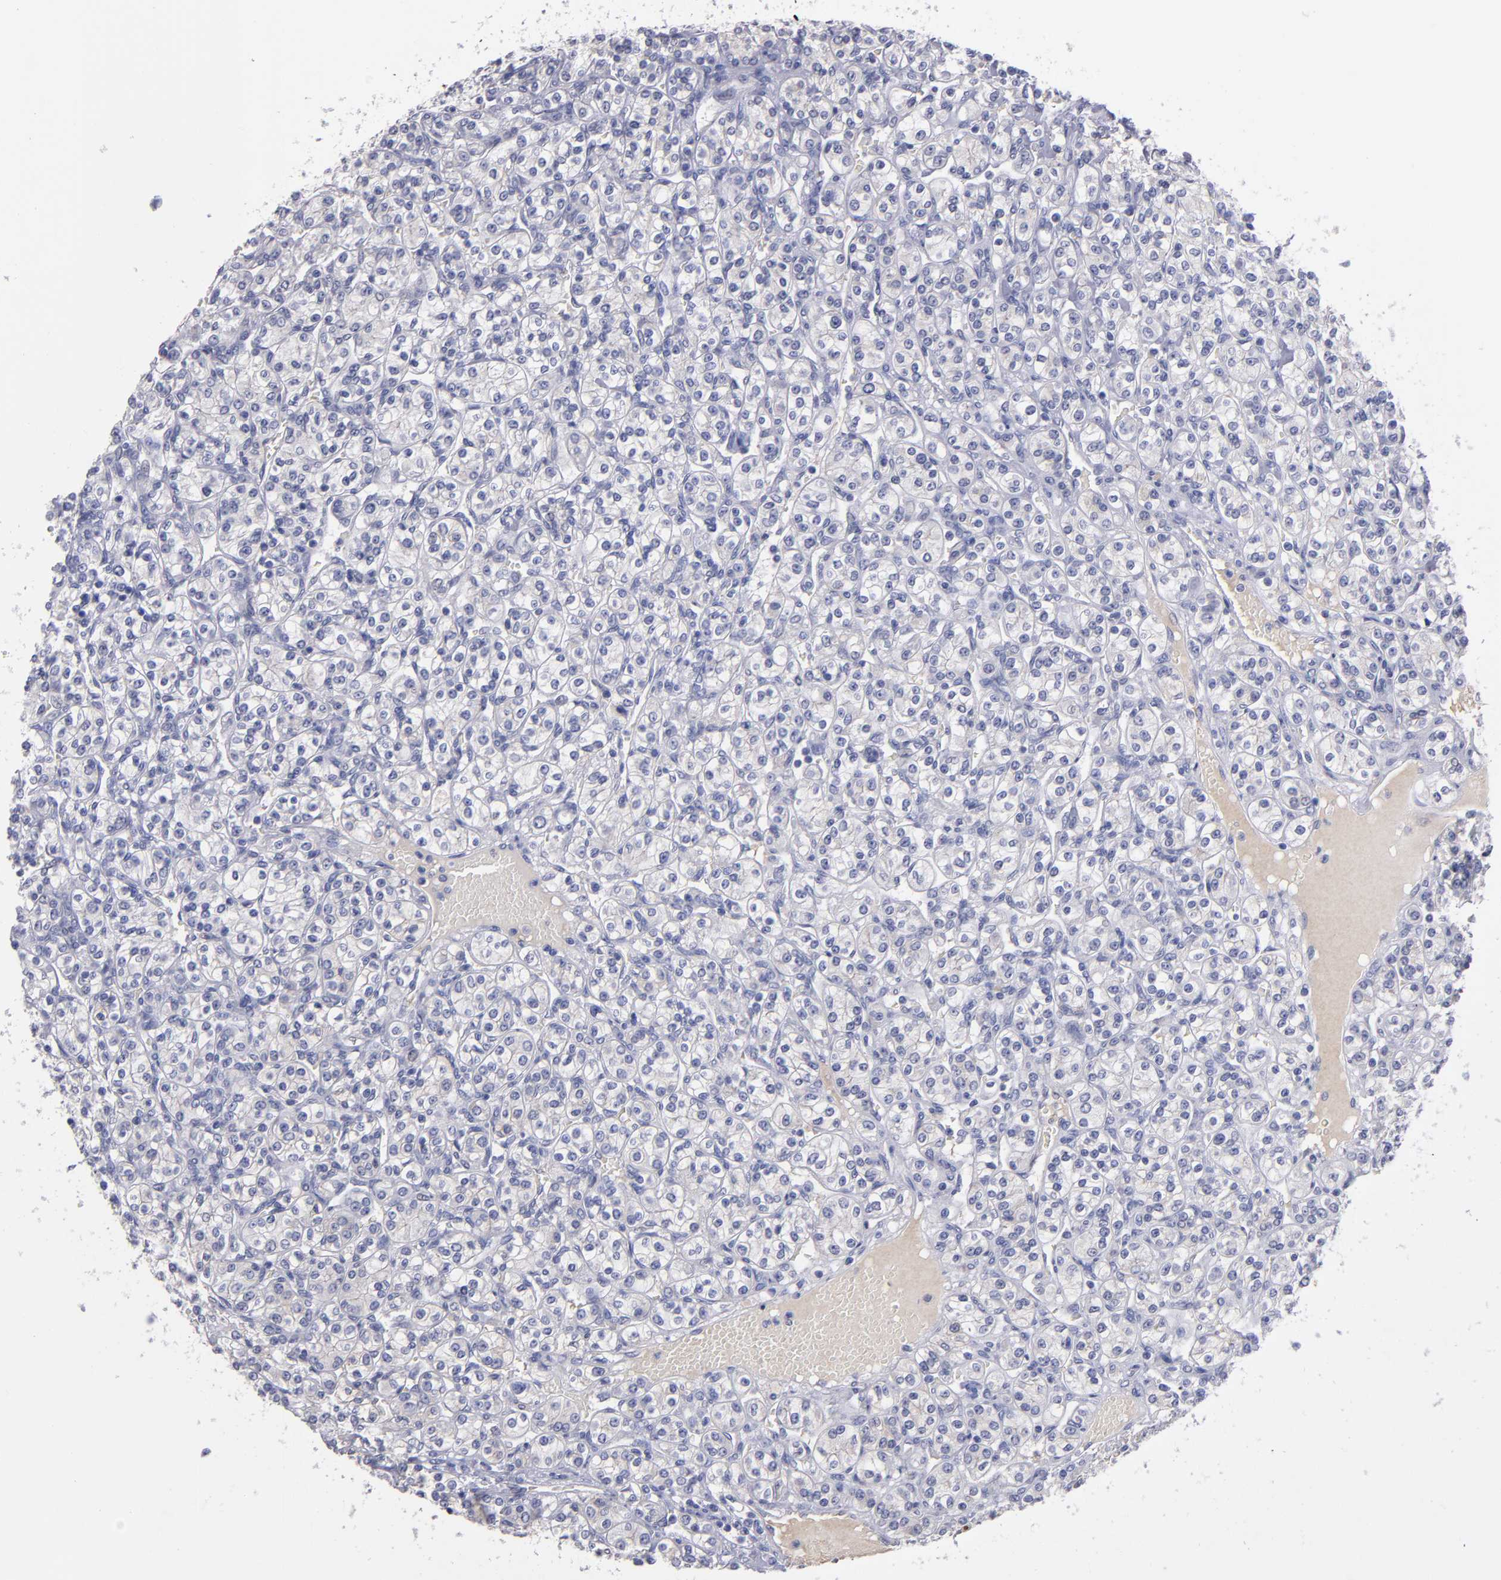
{"staining": {"intensity": "negative", "quantity": "none", "location": "none"}, "tissue": "renal cancer", "cell_type": "Tumor cells", "image_type": "cancer", "snomed": [{"axis": "morphology", "description": "Adenocarcinoma, NOS"}, {"axis": "topography", "description": "Kidney"}], "caption": "Tumor cells show no significant protein positivity in renal cancer.", "gene": "CDH3", "patient": {"sex": "male", "age": 77}}